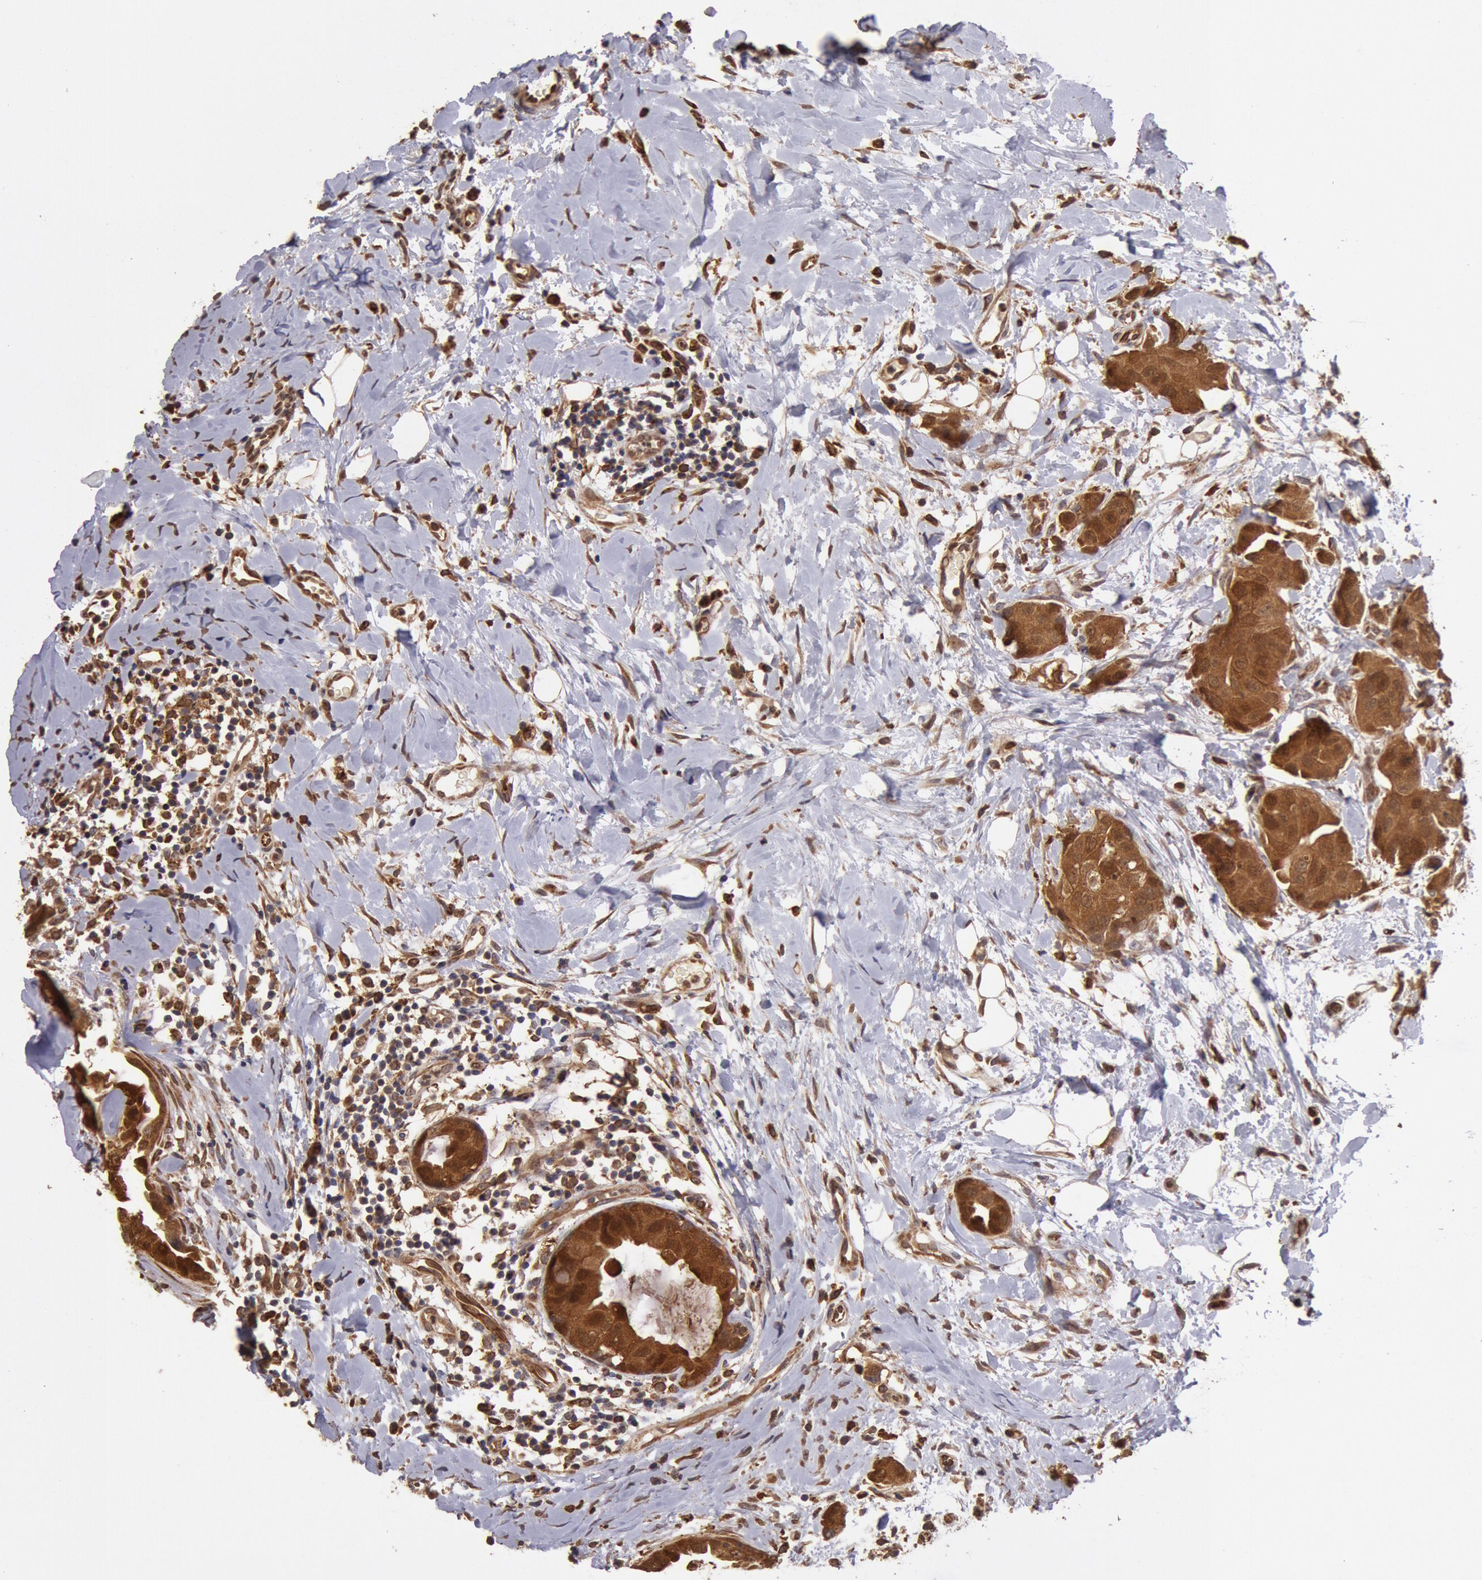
{"staining": {"intensity": "strong", "quantity": ">75%", "location": "cytoplasmic/membranous,nuclear"}, "tissue": "breast cancer", "cell_type": "Tumor cells", "image_type": "cancer", "snomed": [{"axis": "morphology", "description": "Duct carcinoma"}, {"axis": "topography", "description": "Breast"}], "caption": "Tumor cells exhibit high levels of strong cytoplasmic/membranous and nuclear positivity in about >75% of cells in human intraductal carcinoma (breast). The staining was performed using DAB (3,3'-diaminobenzidine), with brown indicating positive protein expression. Nuclei are stained blue with hematoxylin.", "gene": "COMT", "patient": {"sex": "female", "age": 40}}